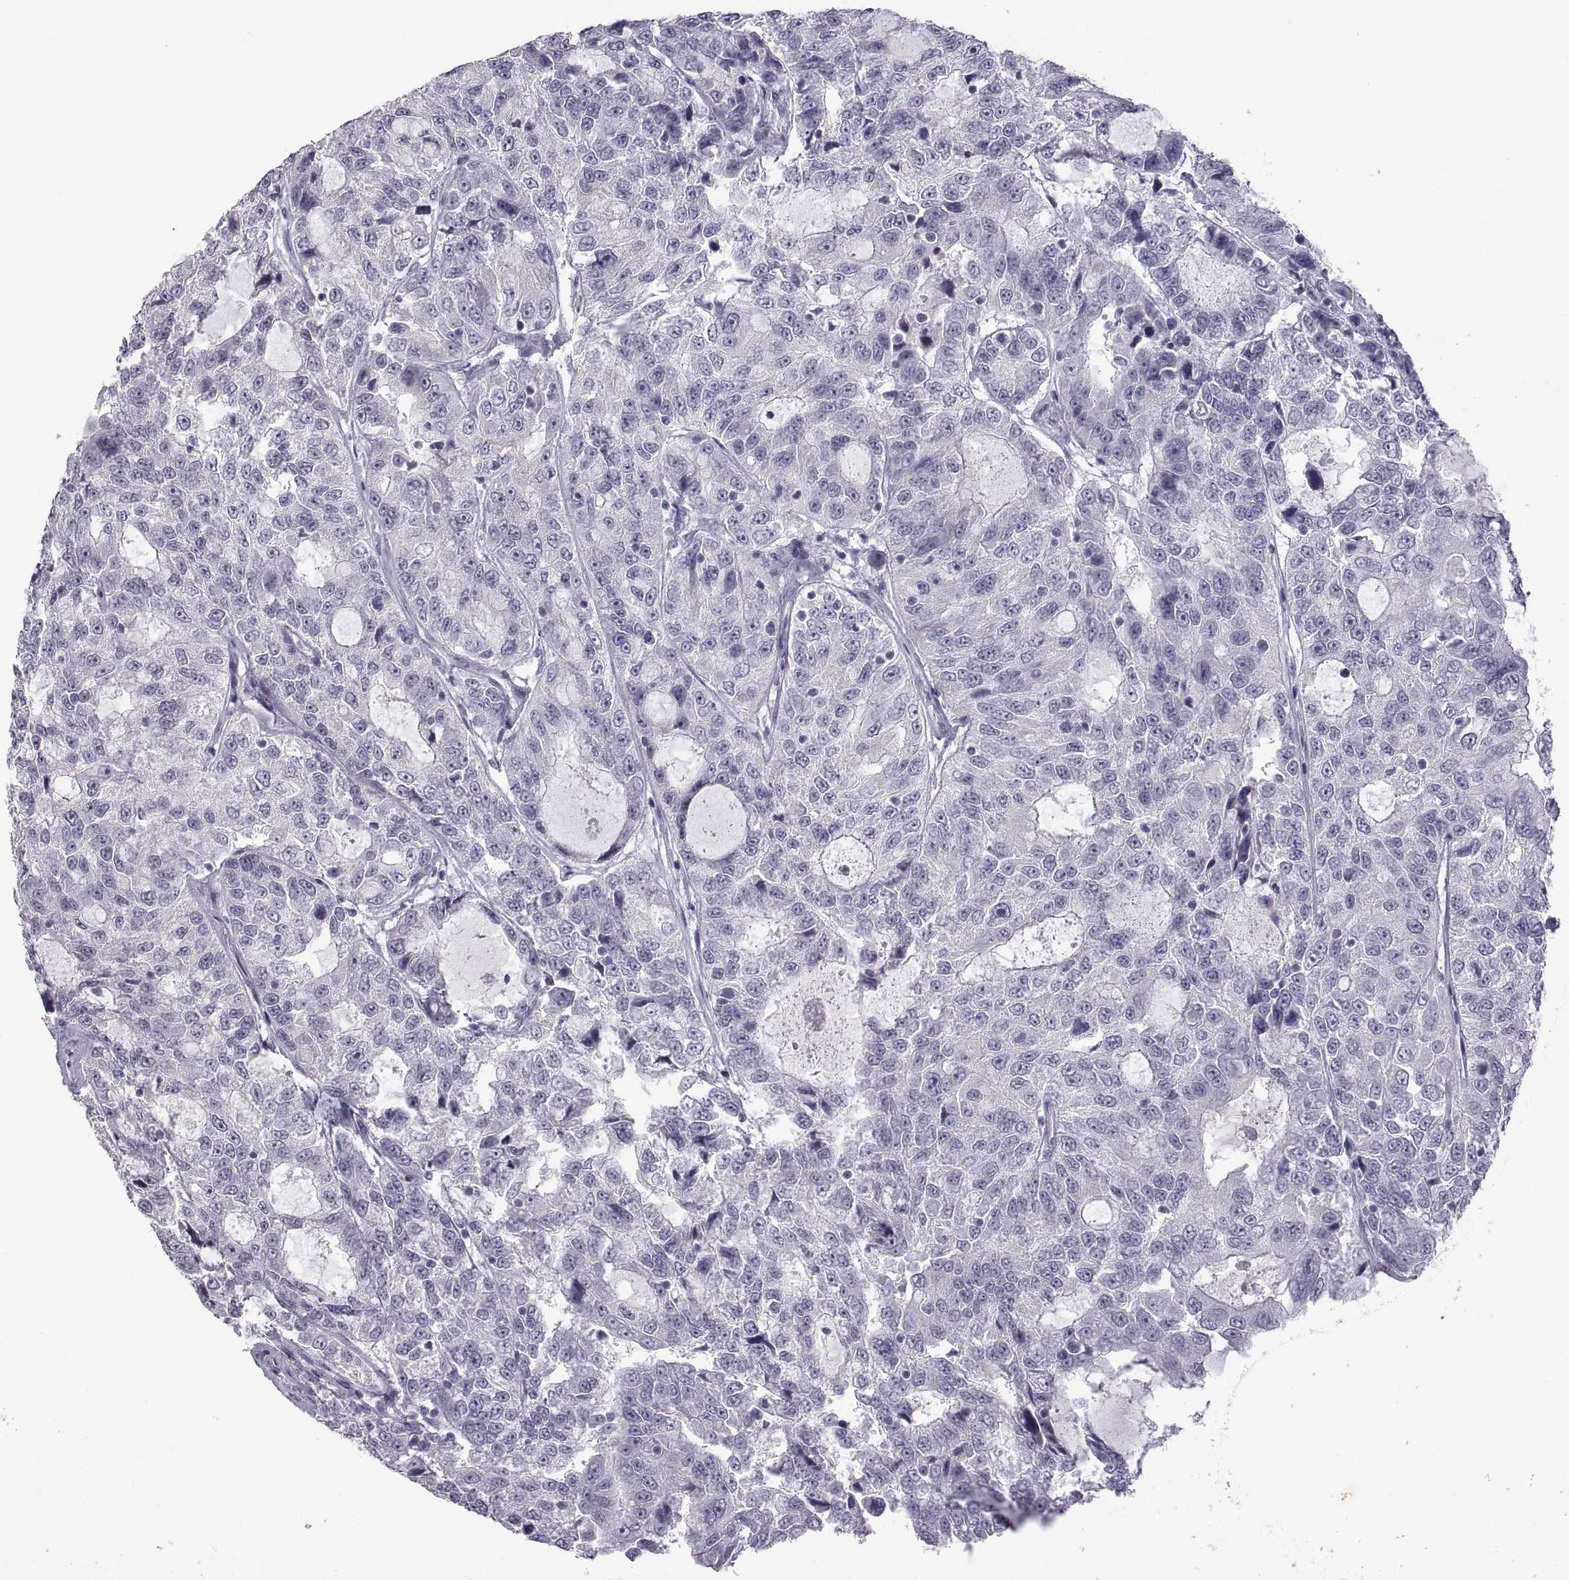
{"staining": {"intensity": "negative", "quantity": "none", "location": "none"}, "tissue": "urothelial cancer", "cell_type": "Tumor cells", "image_type": "cancer", "snomed": [{"axis": "morphology", "description": "Urothelial carcinoma, NOS"}, {"axis": "morphology", "description": "Urothelial carcinoma, High grade"}, {"axis": "topography", "description": "Urinary bladder"}], "caption": "This is an immunohistochemistry (IHC) histopathology image of human urothelial cancer. There is no positivity in tumor cells.", "gene": "RDM1", "patient": {"sex": "female", "age": 73}}